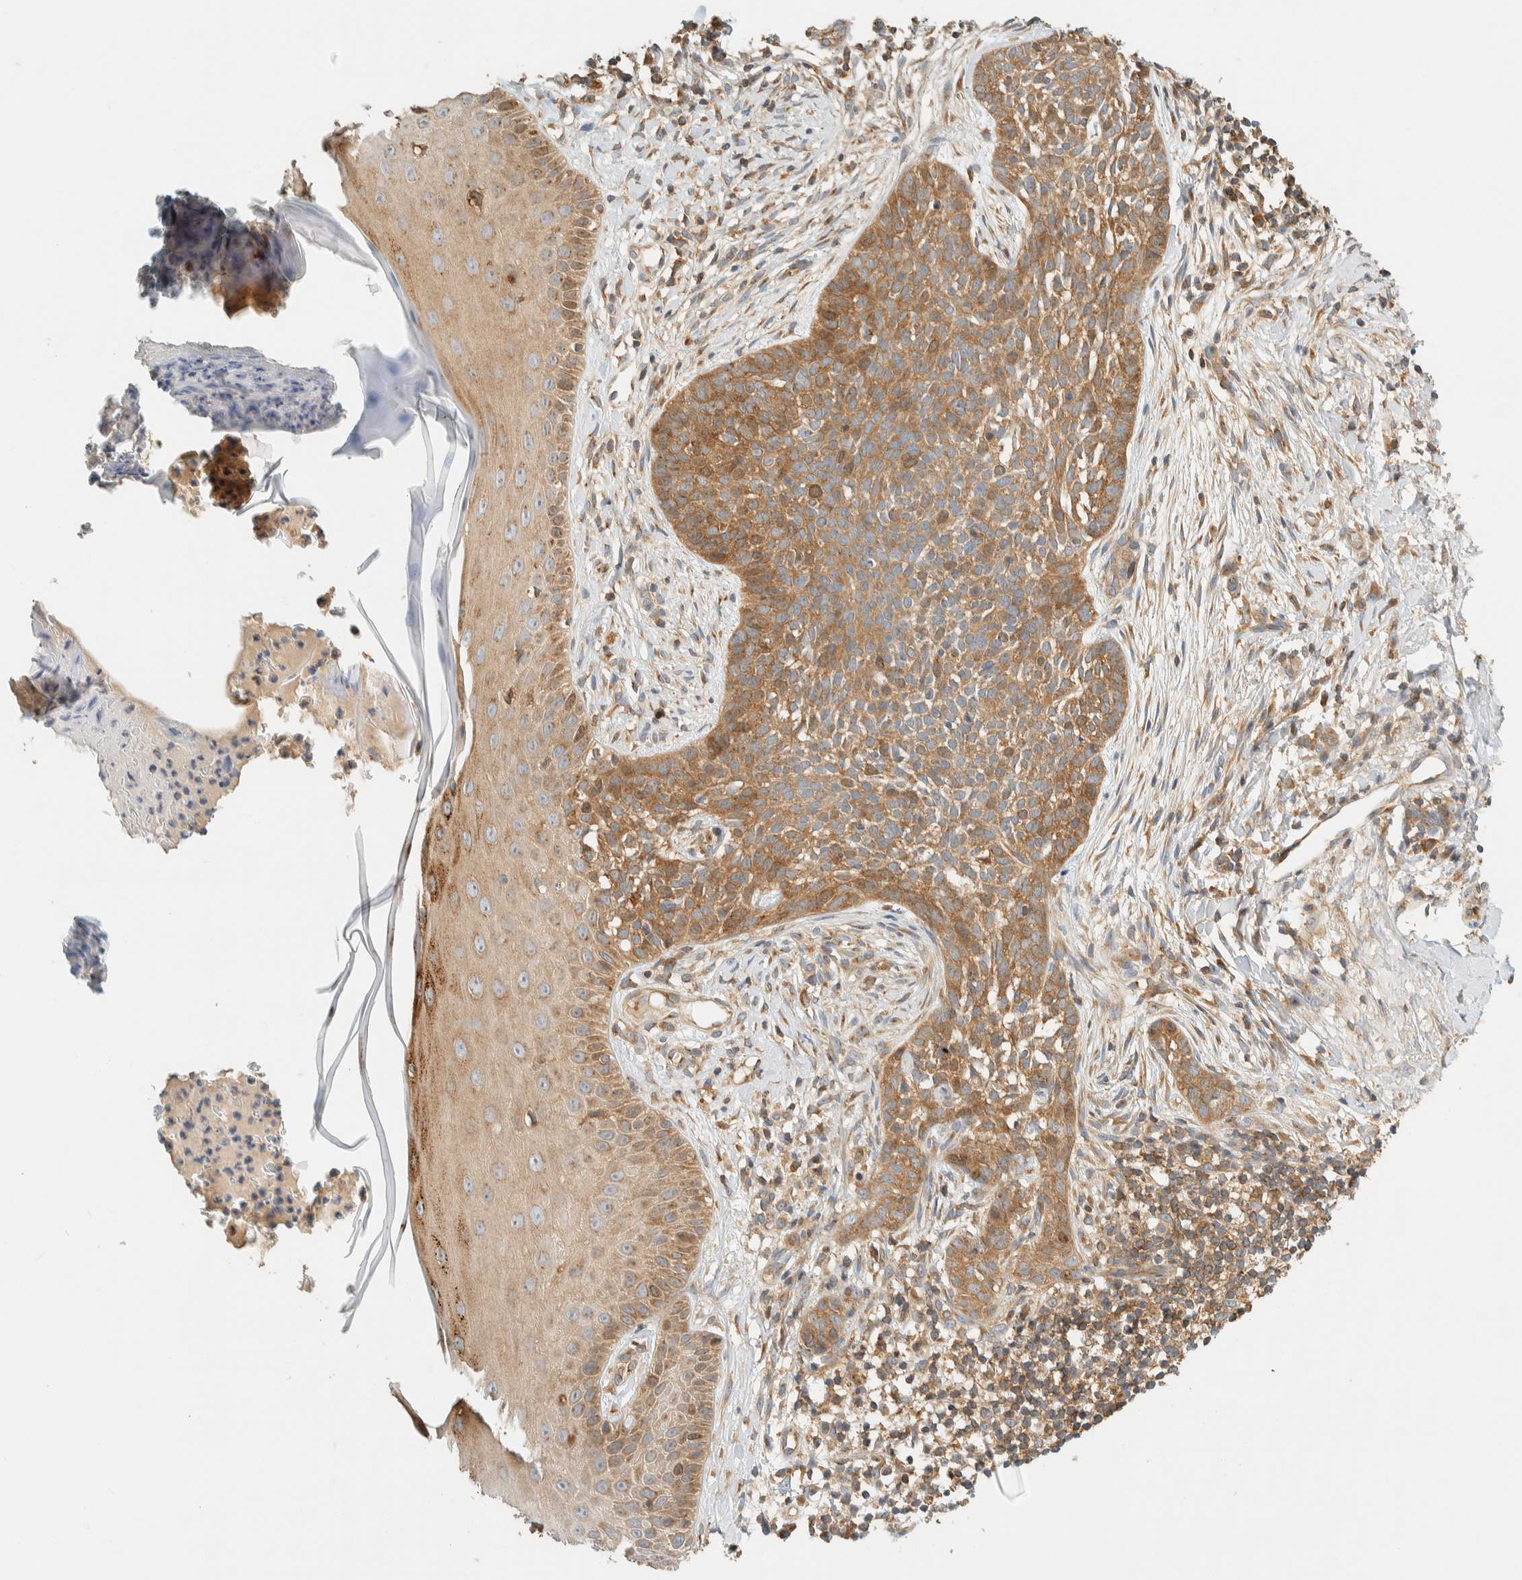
{"staining": {"intensity": "moderate", "quantity": ">75%", "location": "cytoplasmic/membranous"}, "tissue": "skin cancer", "cell_type": "Tumor cells", "image_type": "cancer", "snomed": [{"axis": "morphology", "description": "Normal tissue, NOS"}, {"axis": "morphology", "description": "Basal cell carcinoma"}, {"axis": "topography", "description": "Skin"}], "caption": "Immunohistochemical staining of human skin cancer shows medium levels of moderate cytoplasmic/membranous protein positivity in approximately >75% of tumor cells.", "gene": "ARFGEF1", "patient": {"sex": "male", "age": 67}}